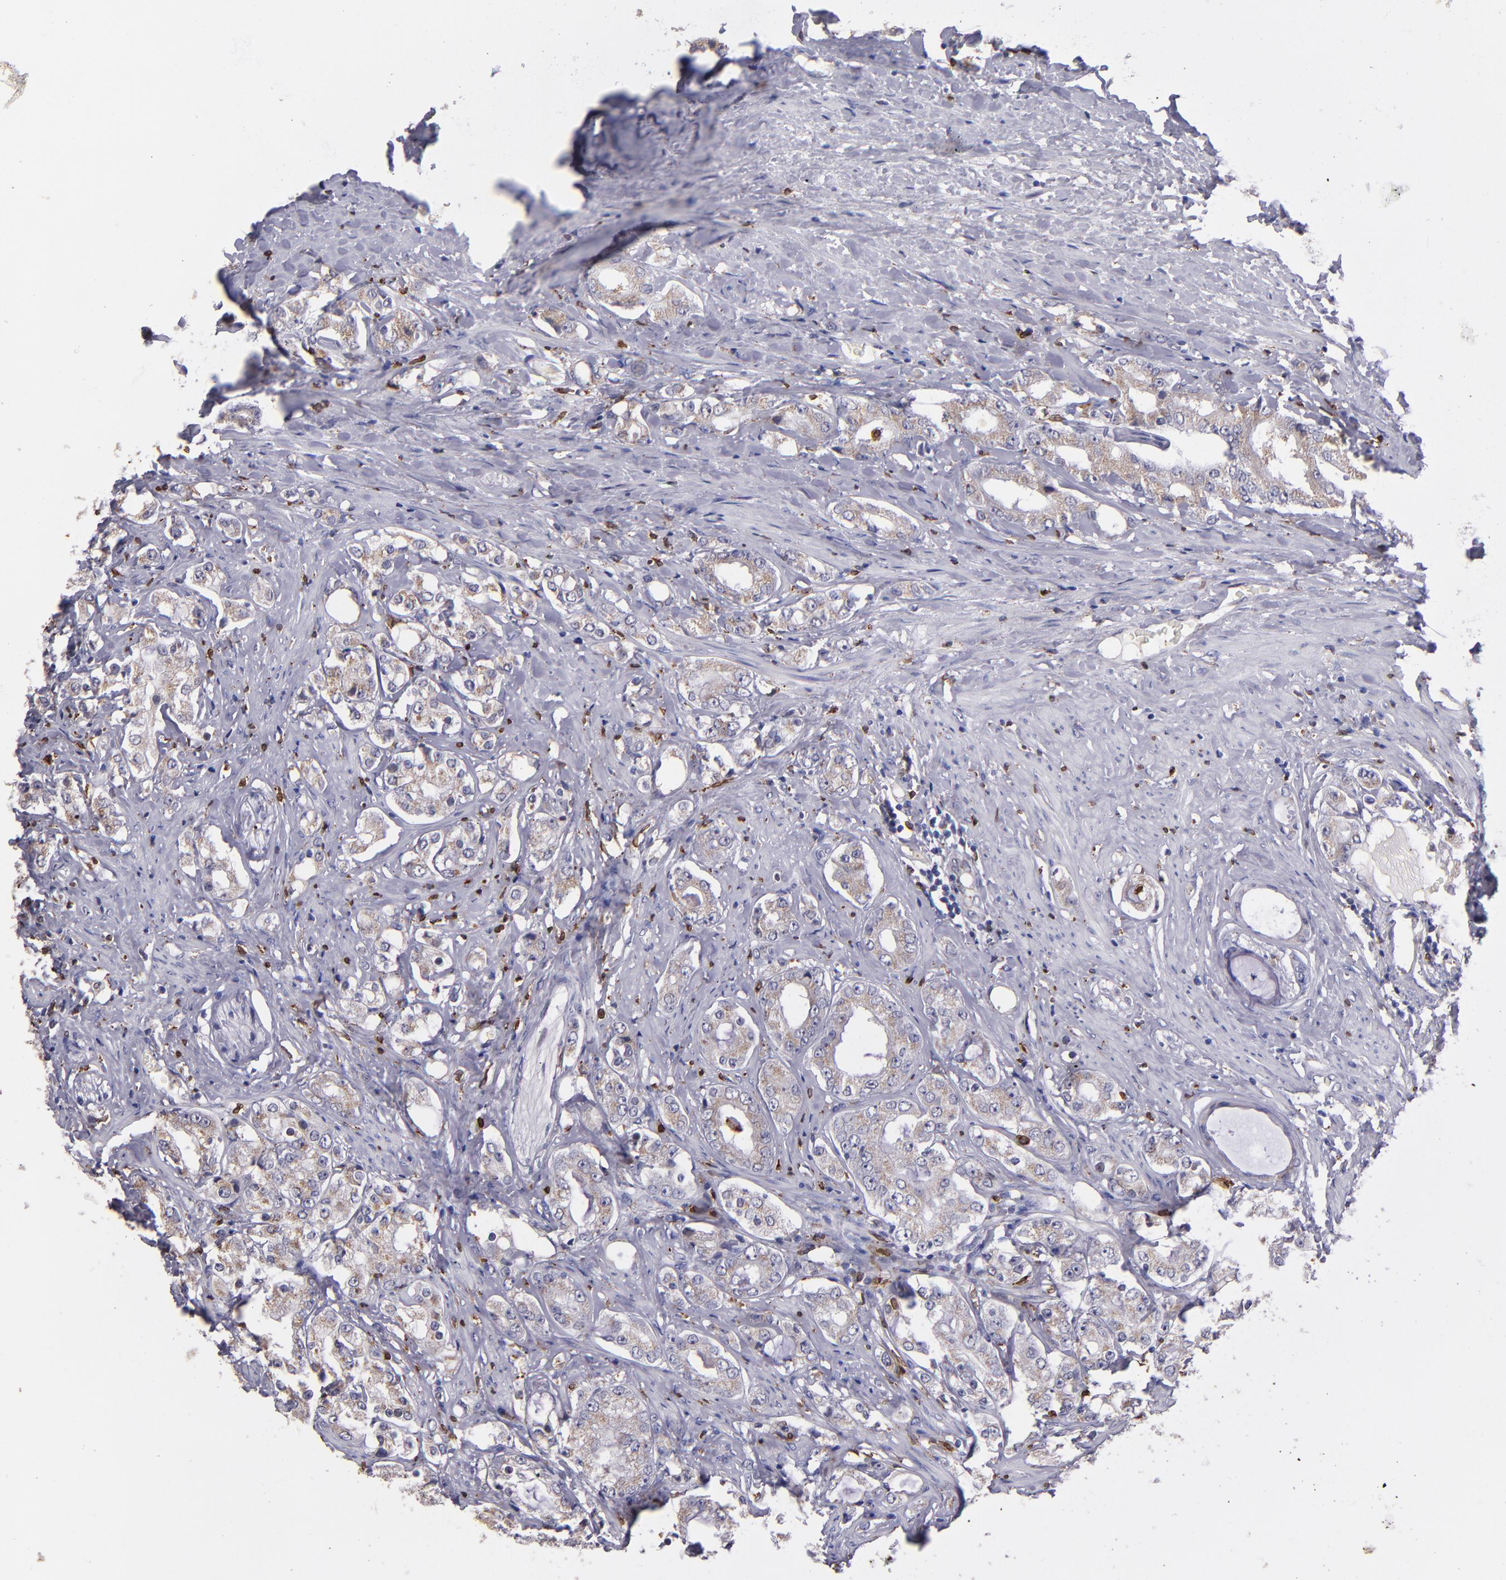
{"staining": {"intensity": "weak", "quantity": ">75%", "location": "cytoplasmic/membranous"}, "tissue": "prostate cancer", "cell_type": "Tumor cells", "image_type": "cancer", "snomed": [{"axis": "morphology", "description": "Adenocarcinoma, High grade"}, {"axis": "topography", "description": "Prostate"}], "caption": "This is an image of immunohistochemistry (IHC) staining of prostate cancer, which shows weak staining in the cytoplasmic/membranous of tumor cells.", "gene": "PTGS1", "patient": {"sex": "male", "age": 68}}